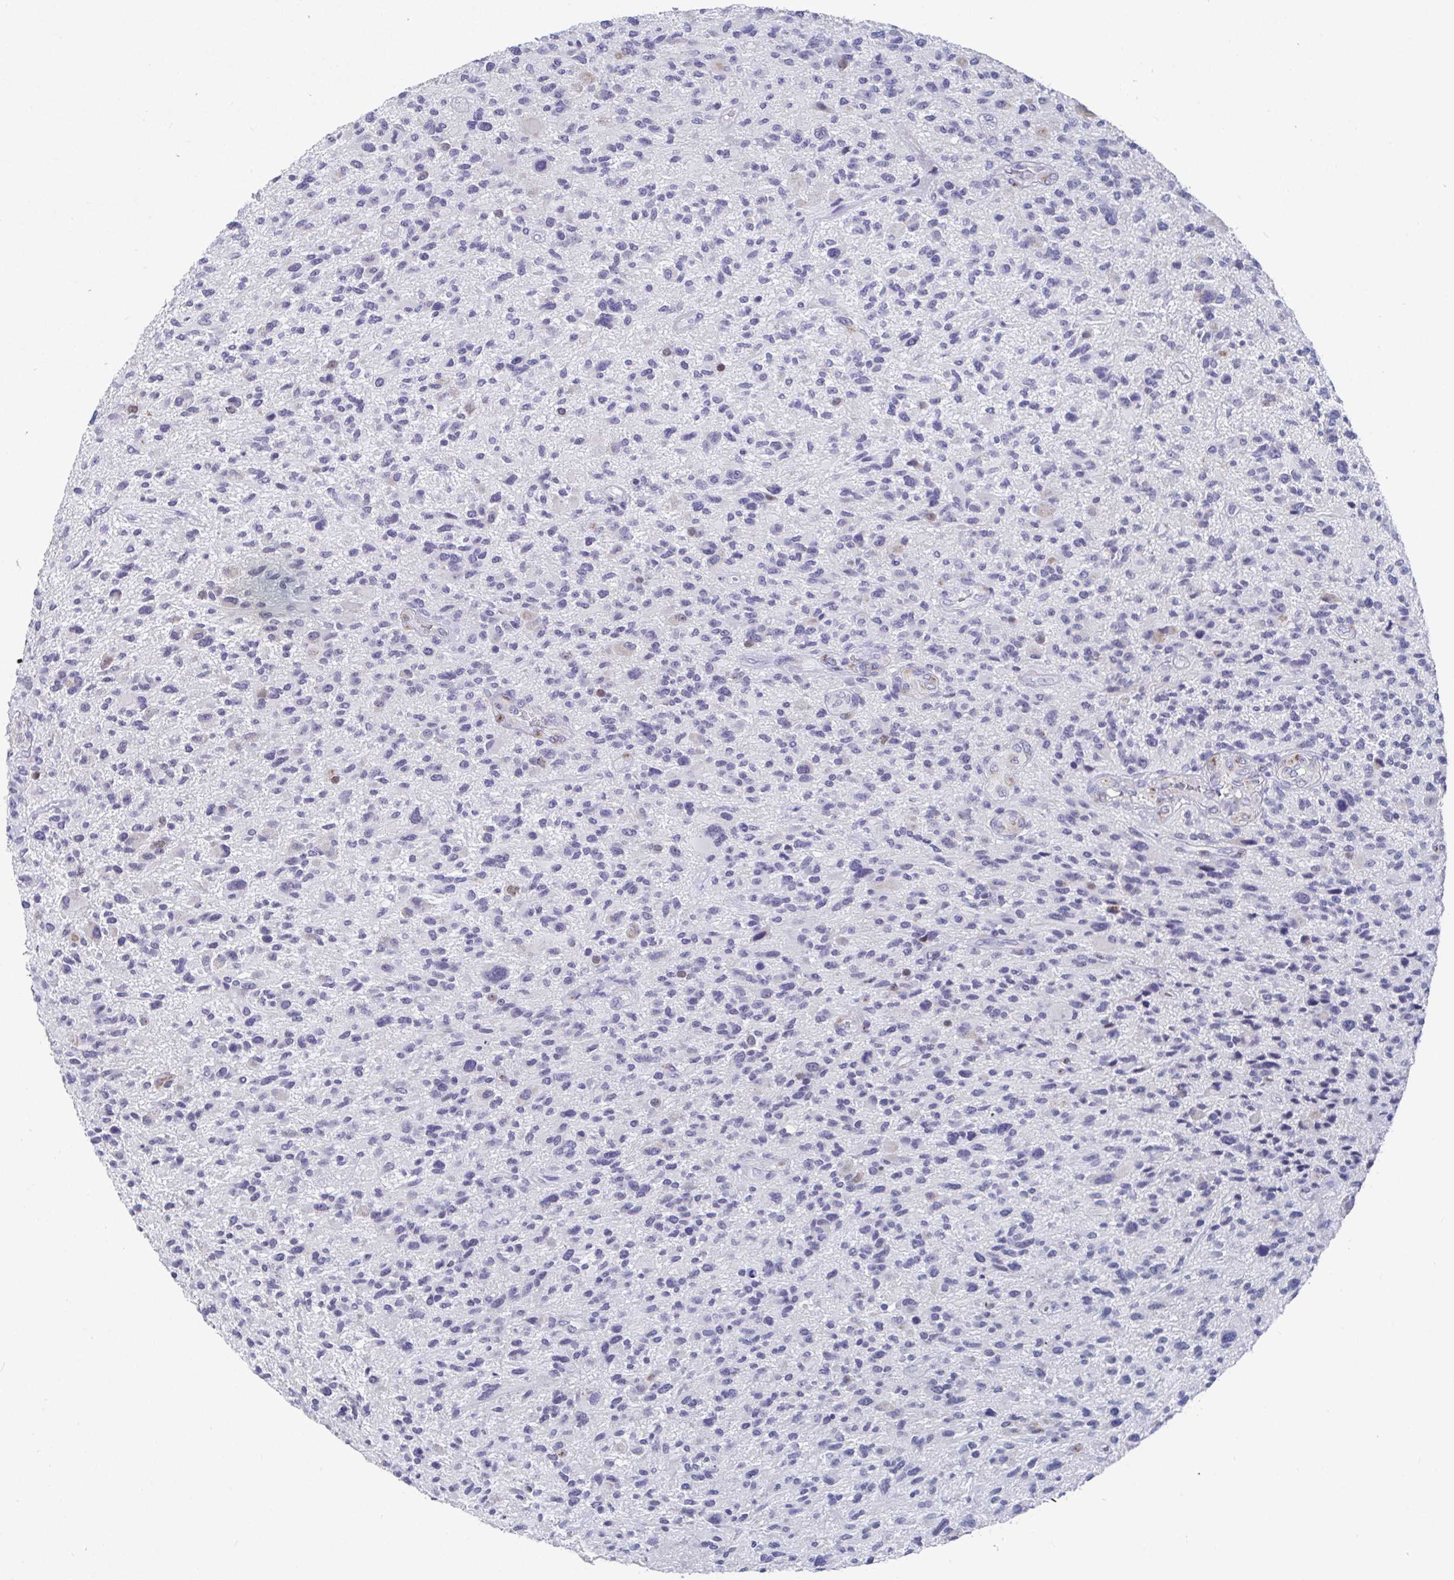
{"staining": {"intensity": "negative", "quantity": "none", "location": "none"}, "tissue": "glioma", "cell_type": "Tumor cells", "image_type": "cancer", "snomed": [{"axis": "morphology", "description": "Glioma, malignant, High grade"}, {"axis": "topography", "description": "Brain"}], "caption": "An image of malignant high-grade glioma stained for a protein exhibits no brown staining in tumor cells.", "gene": "TAS2R39", "patient": {"sex": "male", "age": 47}}